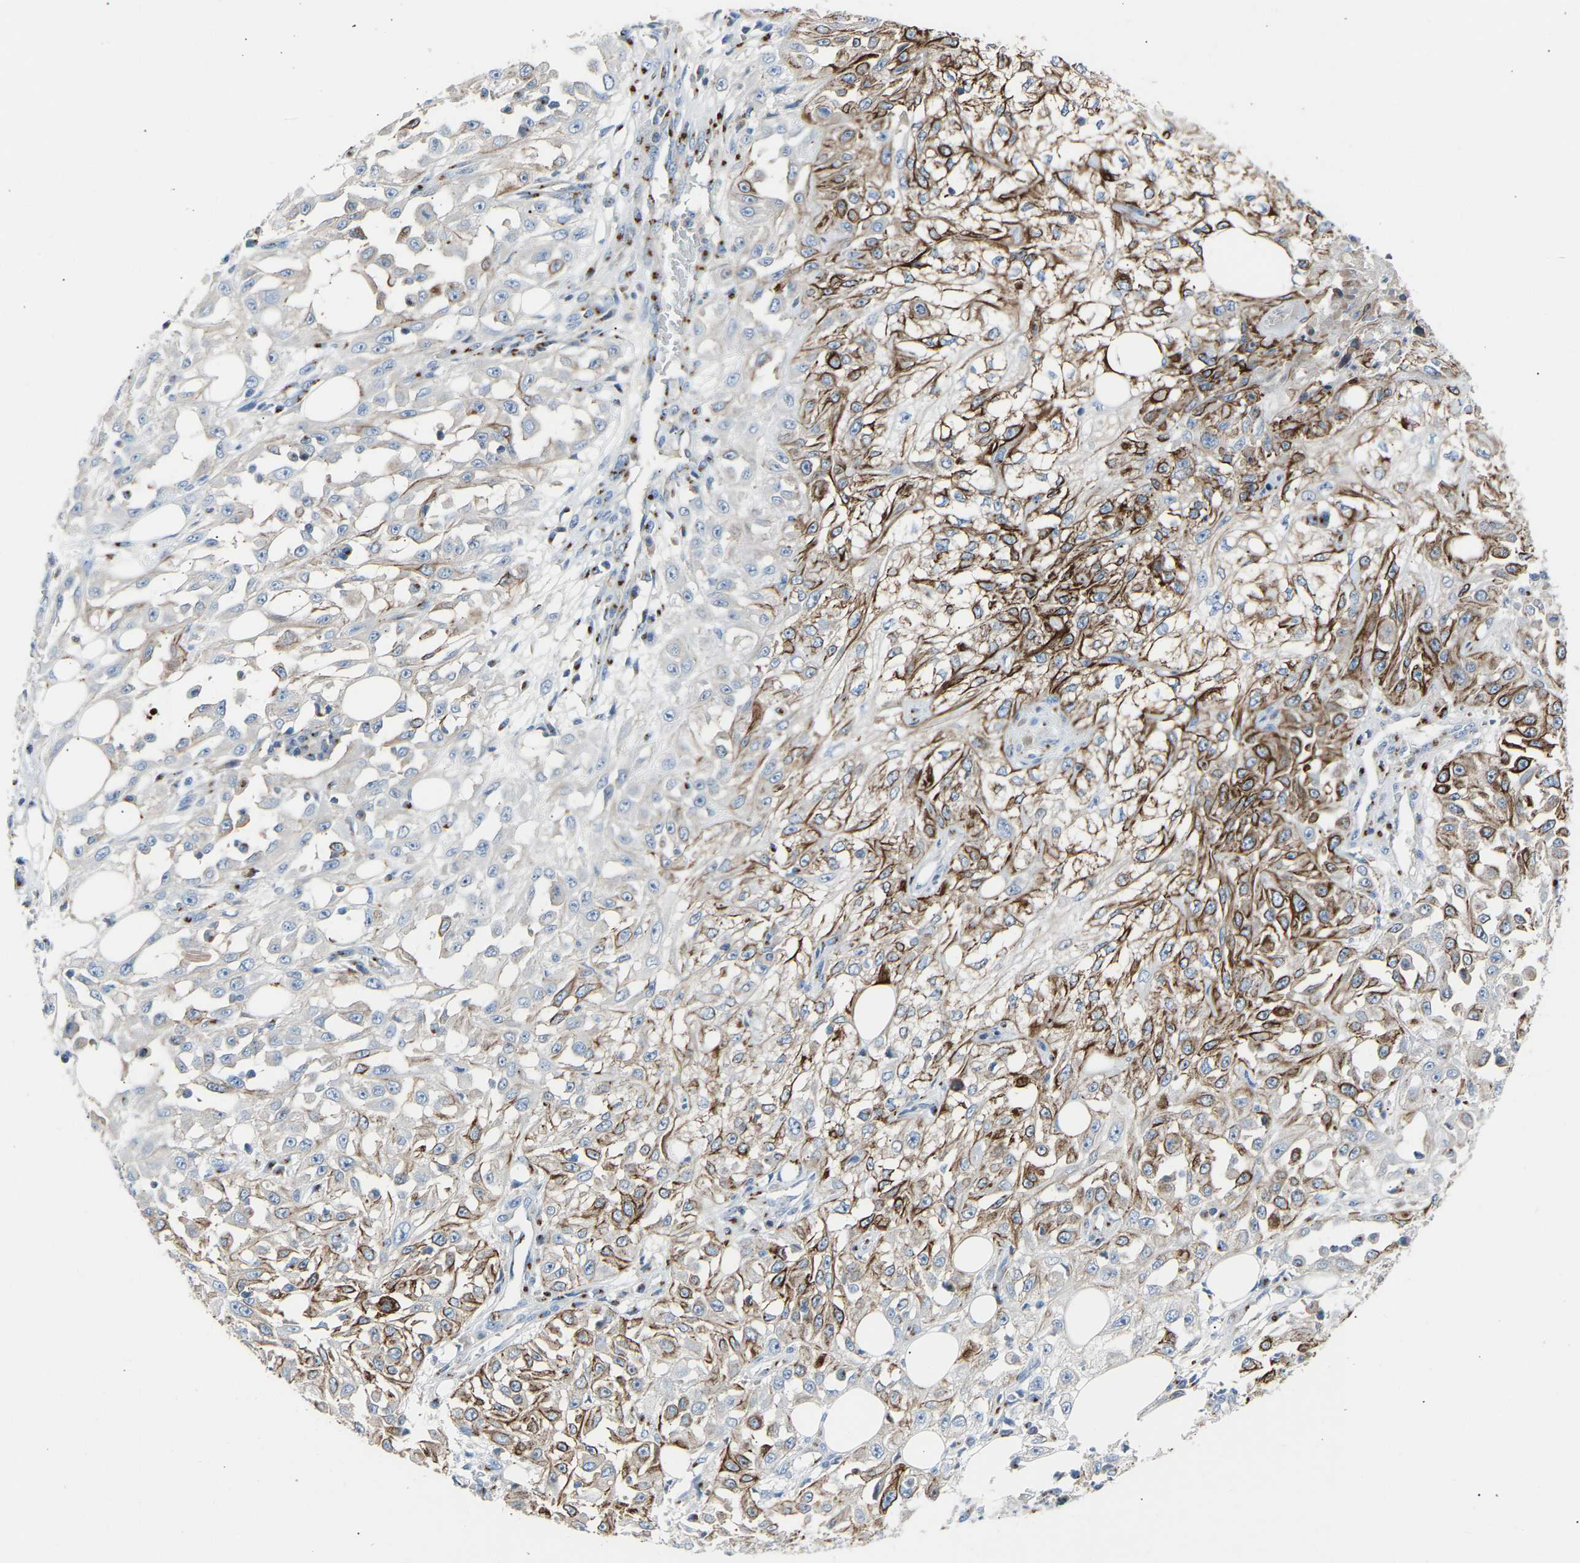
{"staining": {"intensity": "moderate", "quantity": ">75%", "location": "cytoplasmic/membranous"}, "tissue": "skin cancer", "cell_type": "Tumor cells", "image_type": "cancer", "snomed": [{"axis": "morphology", "description": "Squamous cell carcinoma, NOS"}, {"axis": "morphology", "description": "Squamous cell carcinoma, metastatic, NOS"}, {"axis": "topography", "description": "Skin"}, {"axis": "topography", "description": "Lymph node"}], "caption": "Squamous cell carcinoma (skin) was stained to show a protein in brown. There is medium levels of moderate cytoplasmic/membranous positivity in about >75% of tumor cells.", "gene": "CYREN", "patient": {"sex": "male", "age": 75}}